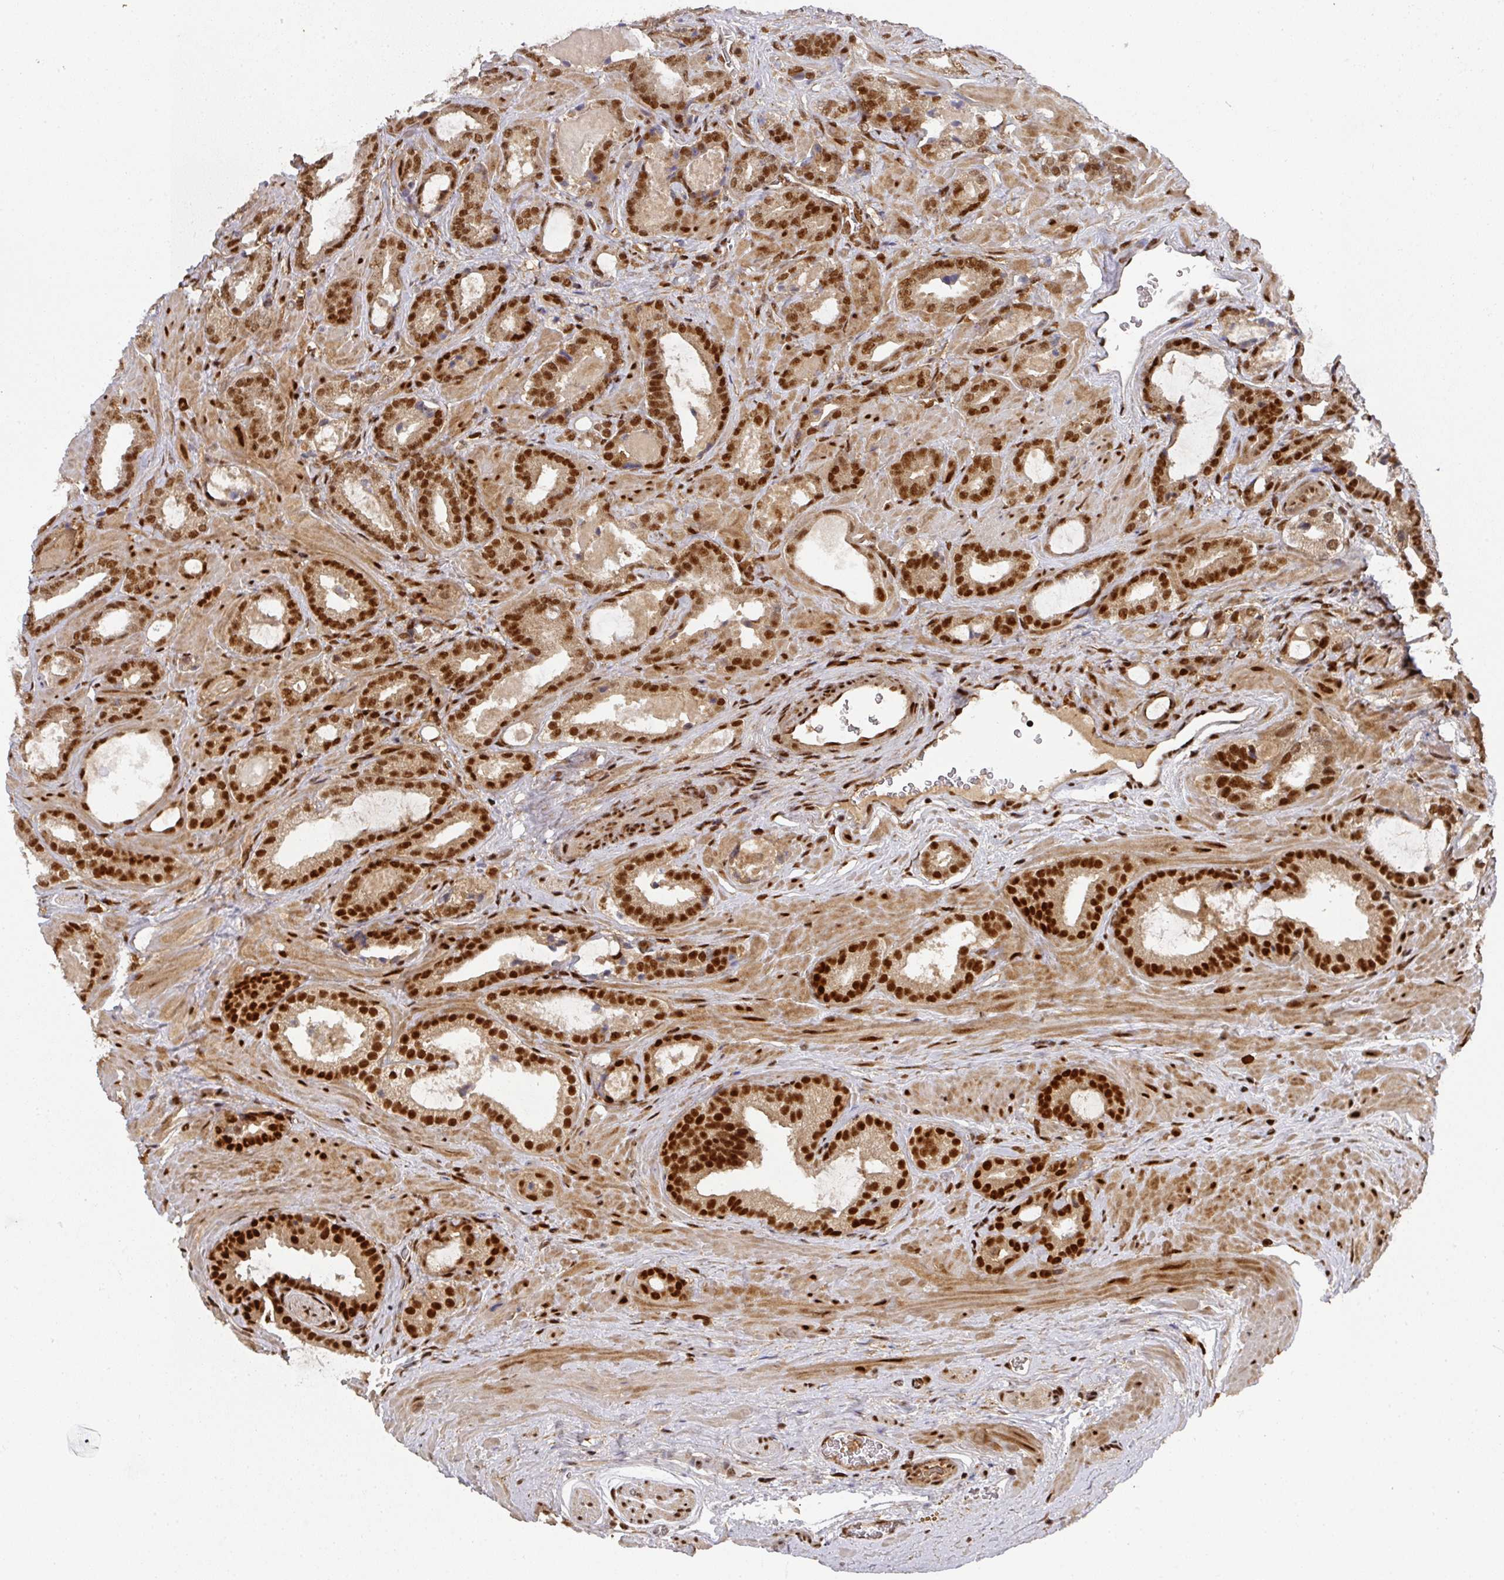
{"staining": {"intensity": "strong", "quantity": ">75%", "location": "nuclear"}, "tissue": "prostate cancer", "cell_type": "Tumor cells", "image_type": "cancer", "snomed": [{"axis": "morphology", "description": "Adenocarcinoma, Low grade"}, {"axis": "topography", "description": "Prostate"}], "caption": "Immunohistochemical staining of prostate cancer (low-grade adenocarcinoma) shows strong nuclear protein positivity in approximately >75% of tumor cells.", "gene": "DIDO1", "patient": {"sex": "male", "age": 62}}